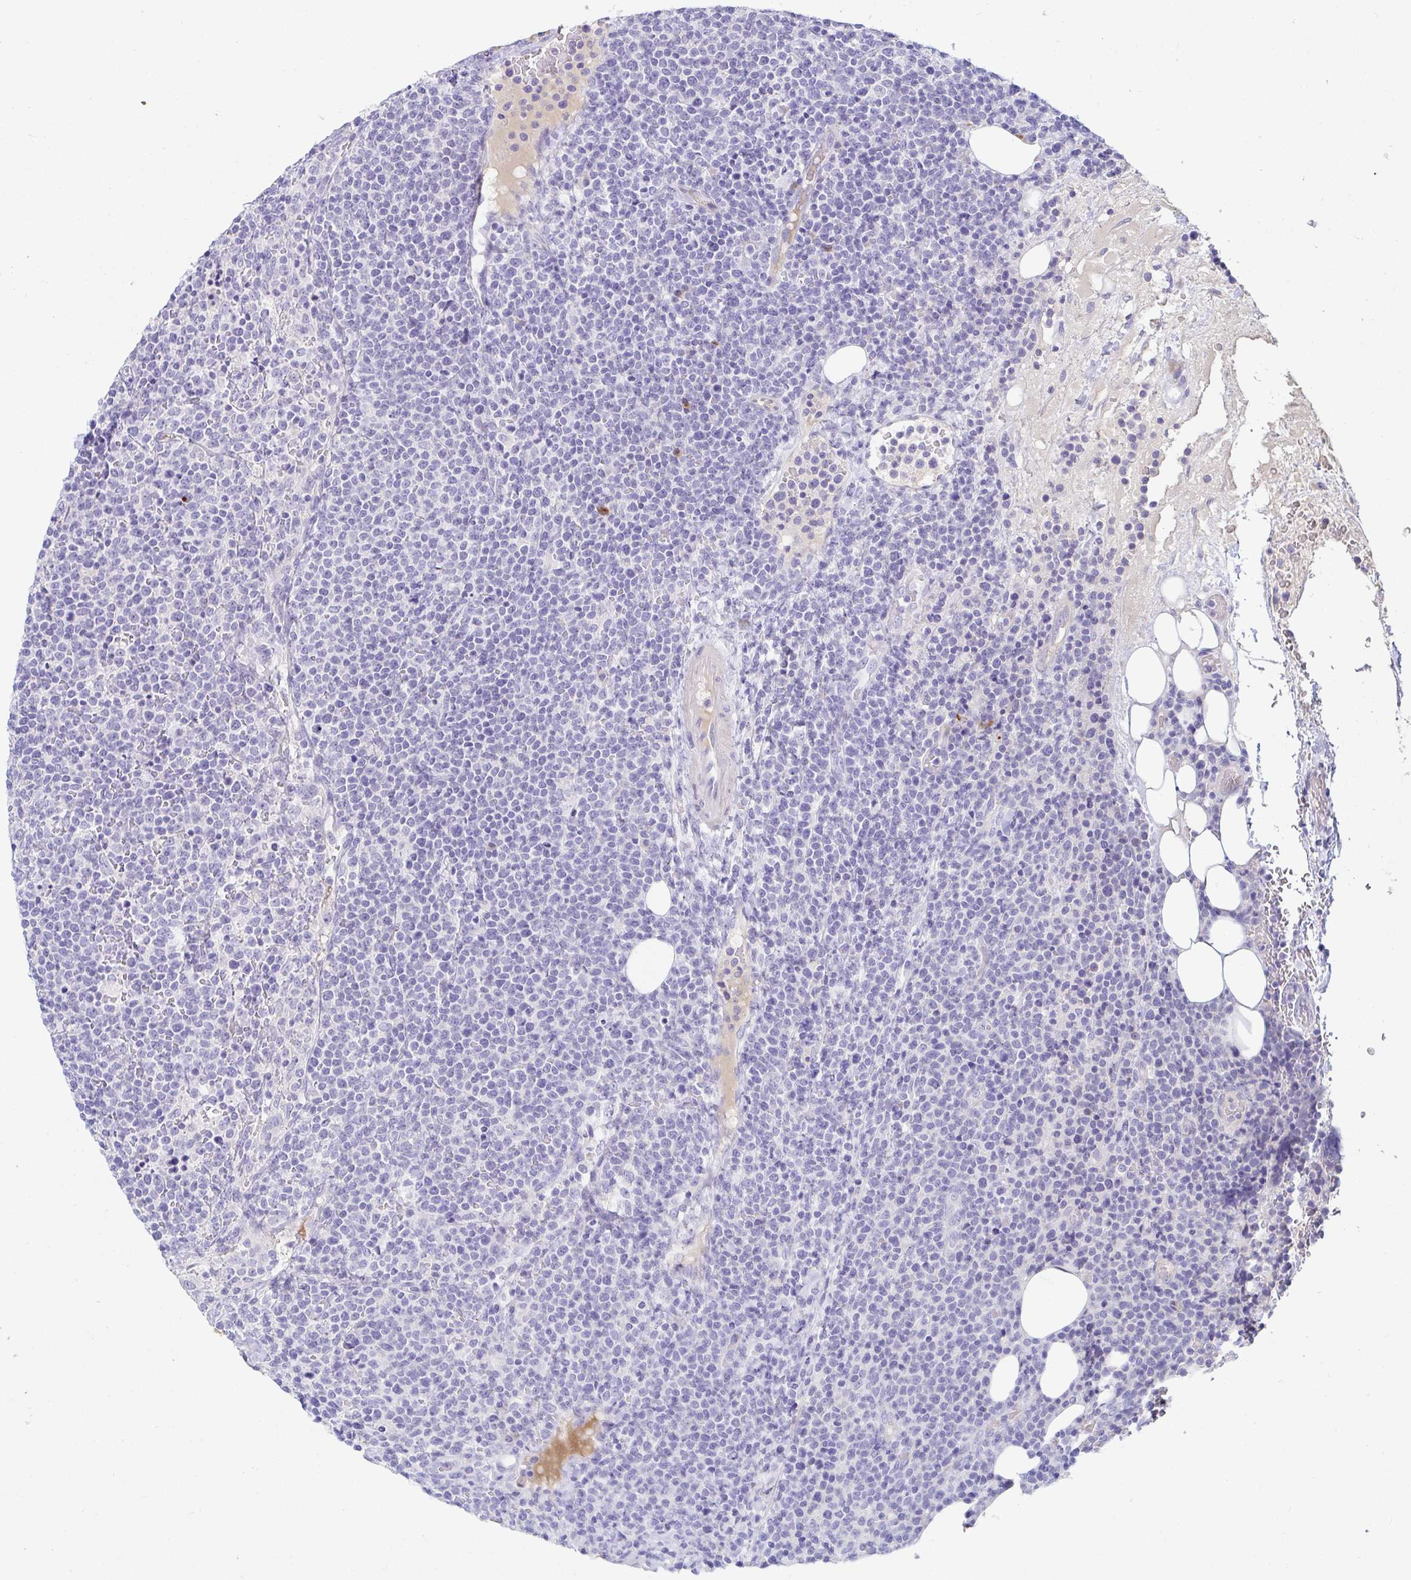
{"staining": {"intensity": "negative", "quantity": "none", "location": "none"}, "tissue": "lymphoma", "cell_type": "Tumor cells", "image_type": "cancer", "snomed": [{"axis": "morphology", "description": "Malignant lymphoma, non-Hodgkin's type, High grade"}, {"axis": "topography", "description": "Lymph node"}], "caption": "Immunohistochemistry (IHC) of lymphoma demonstrates no positivity in tumor cells.", "gene": "C4orf17", "patient": {"sex": "male", "age": 61}}